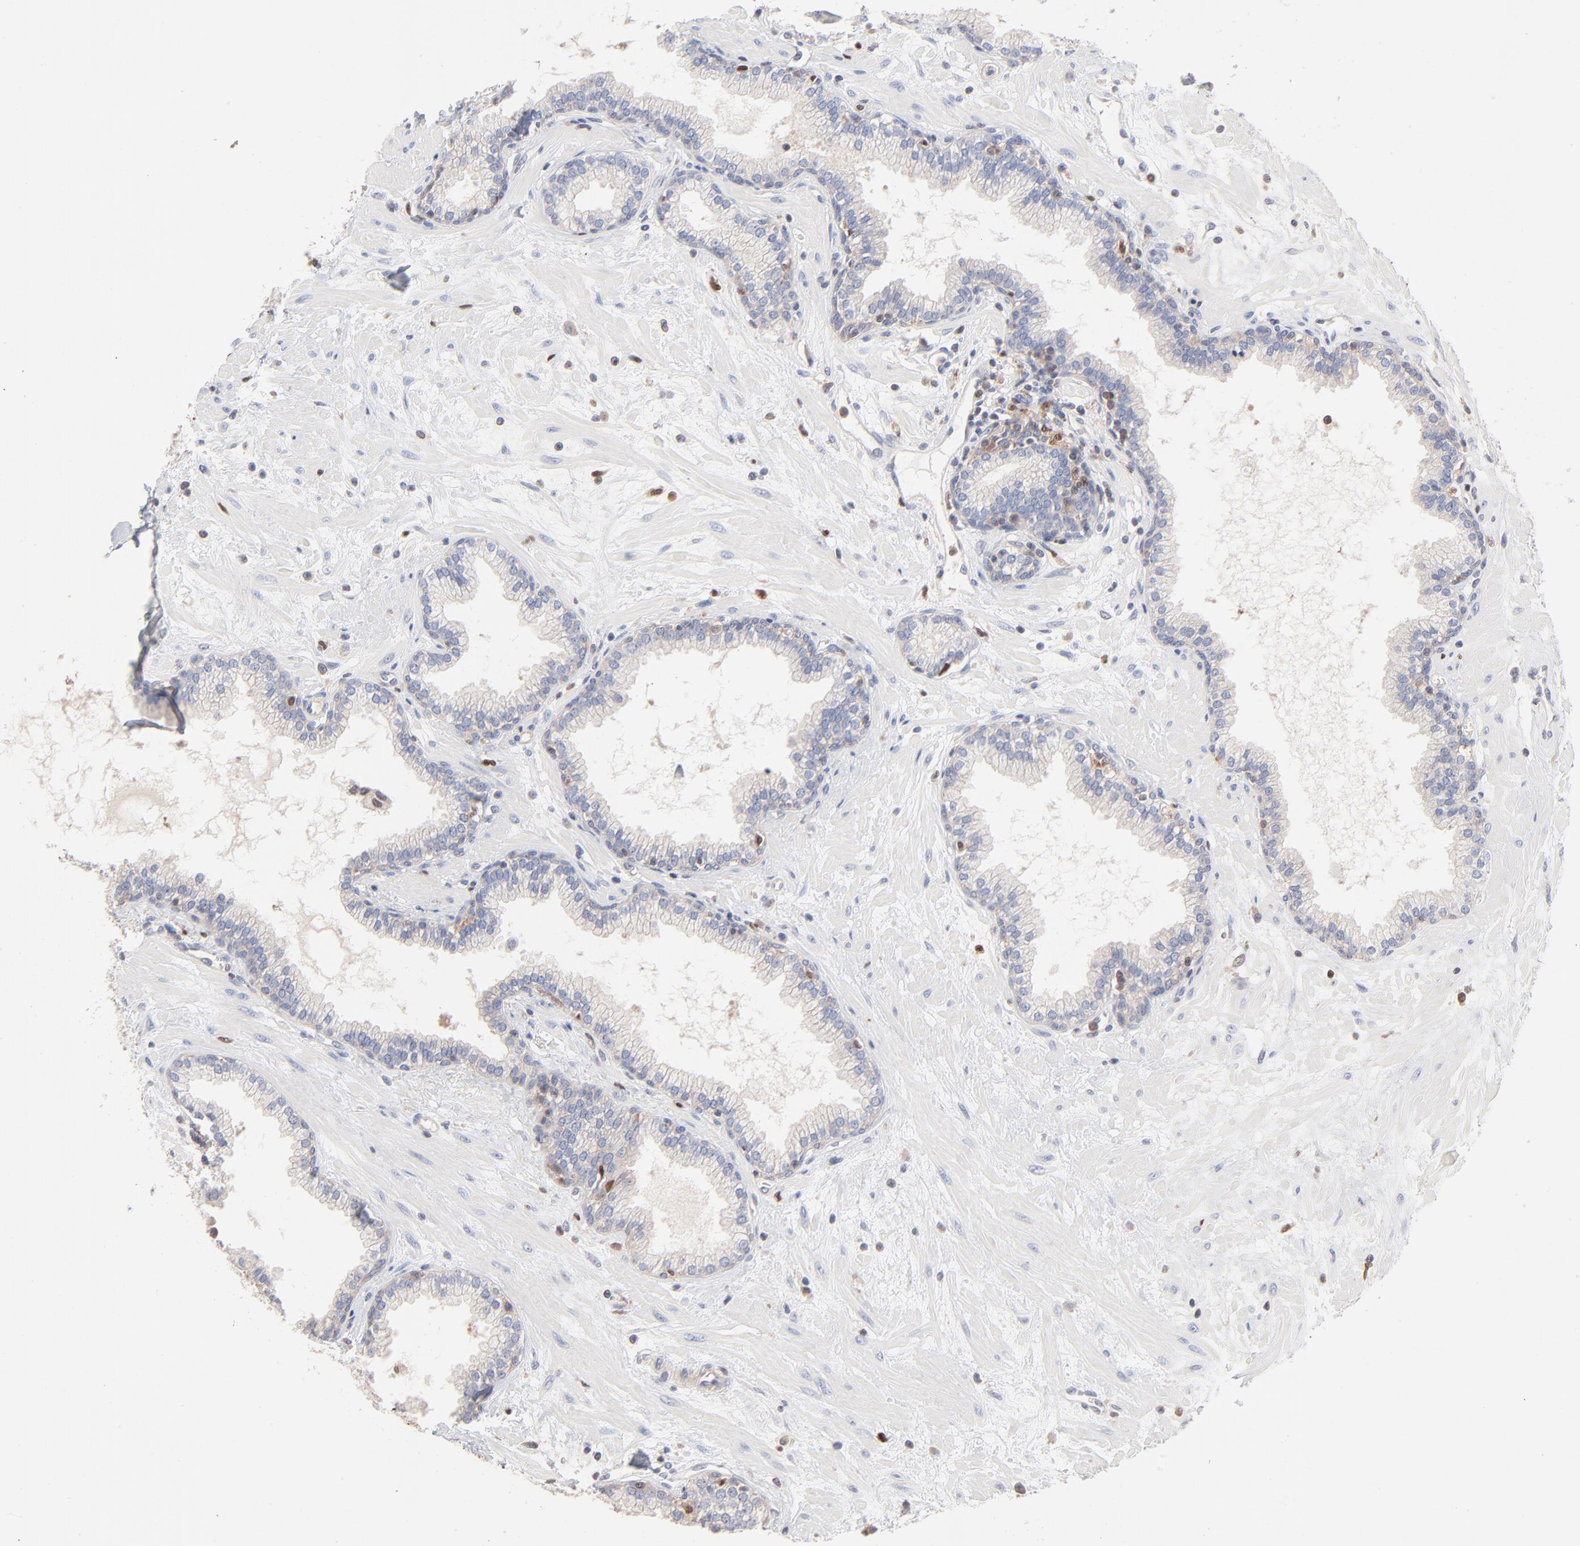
{"staining": {"intensity": "negative", "quantity": "none", "location": "none"}, "tissue": "prostate", "cell_type": "Glandular cells", "image_type": "normal", "snomed": [{"axis": "morphology", "description": "Normal tissue, NOS"}, {"axis": "topography", "description": "Prostate"}], "caption": "The immunohistochemistry (IHC) image has no significant positivity in glandular cells of prostate. The staining was performed using DAB to visualize the protein expression in brown, while the nuclei were stained in blue with hematoxylin (Magnification: 20x).", "gene": "ARHGEF6", "patient": {"sex": "male", "age": 64}}